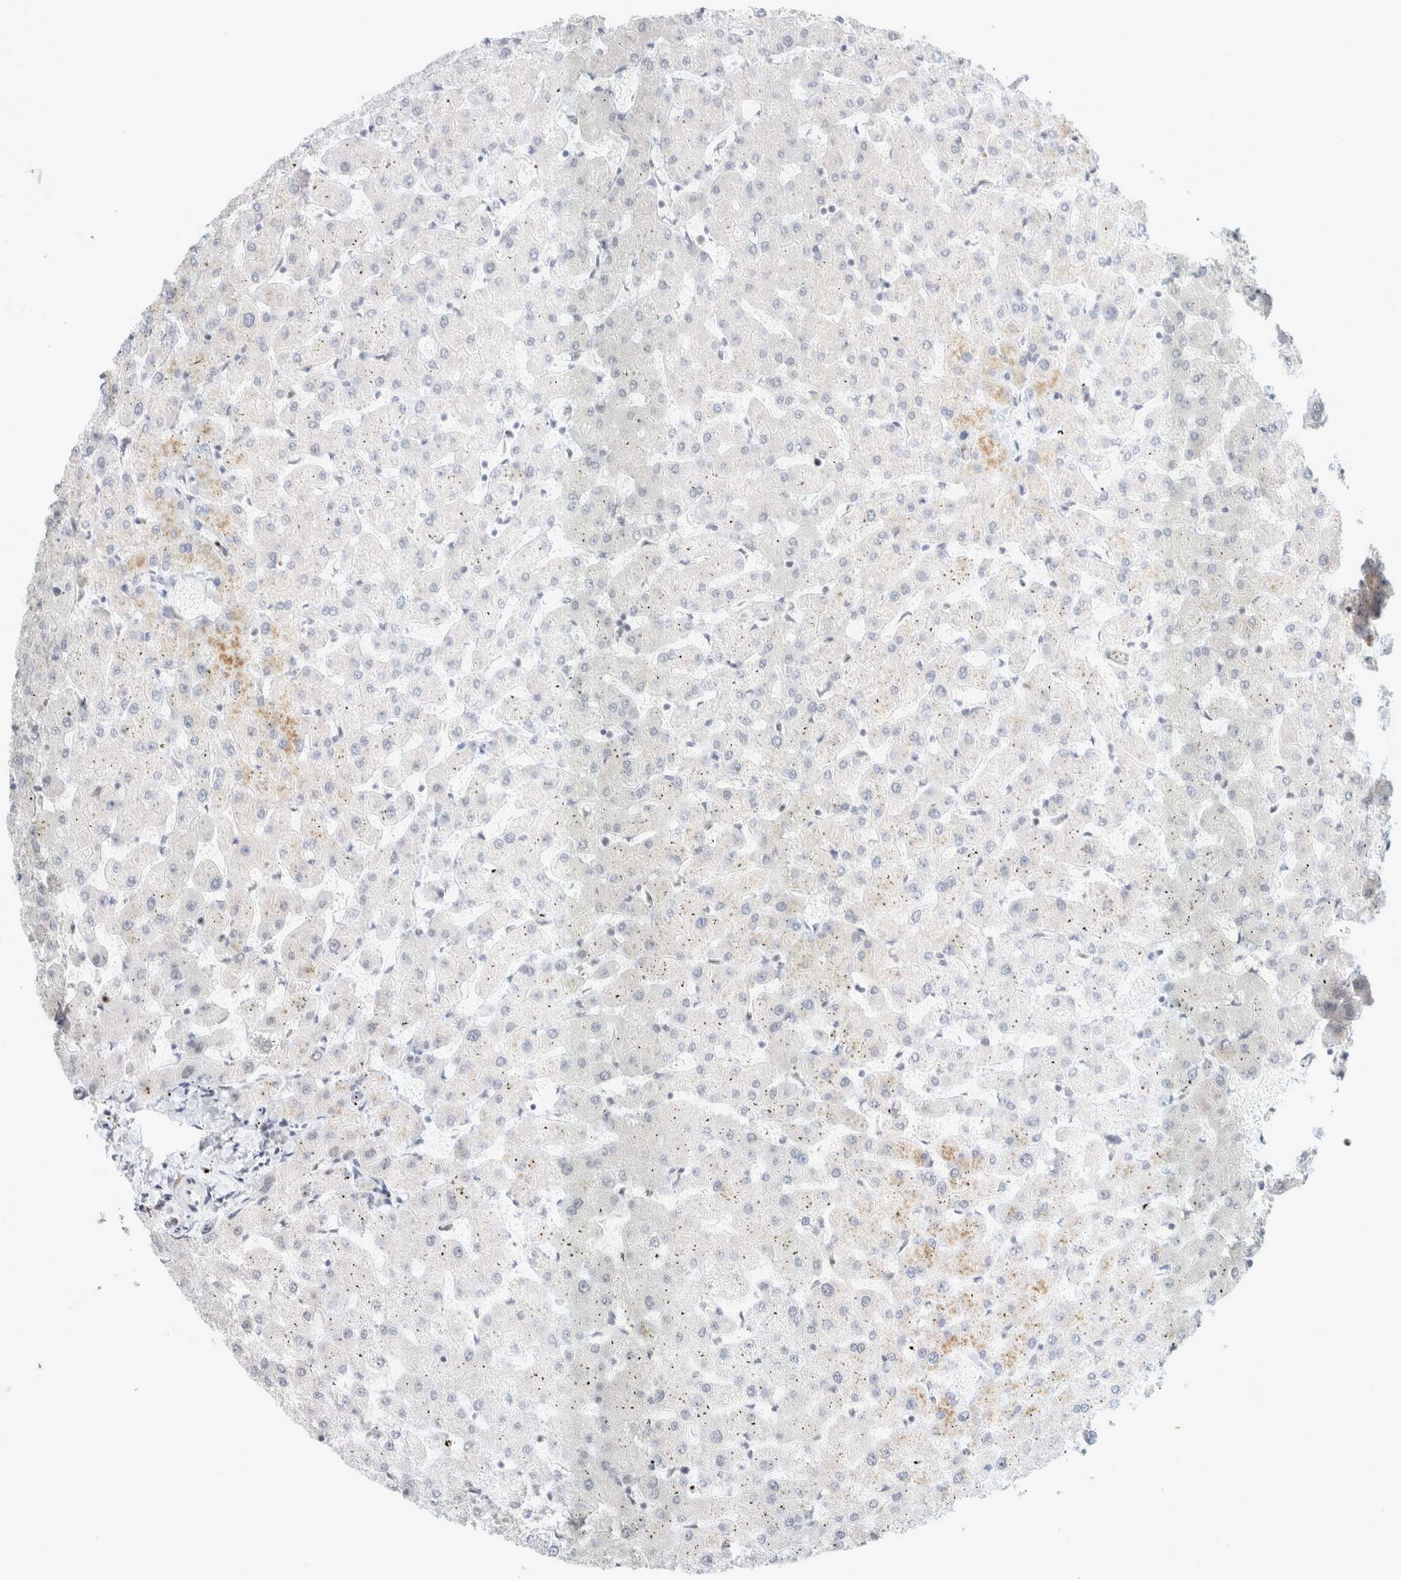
{"staining": {"intensity": "negative", "quantity": "none", "location": "none"}, "tissue": "liver", "cell_type": "Cholangiocytes", "image_type": "normal", "snomed": [{"axis": "morphology", "description": "Normal tissue, NOS"}, {"axis": "topography", "description": "Liver"}], "caption": "IHC histopathology image of unremarkable liver stained for a protein (brown), which shows no positivity in cholangiocytes.", "gene": "TRMT12", "patient": {"sex": "female", "age": 63}}